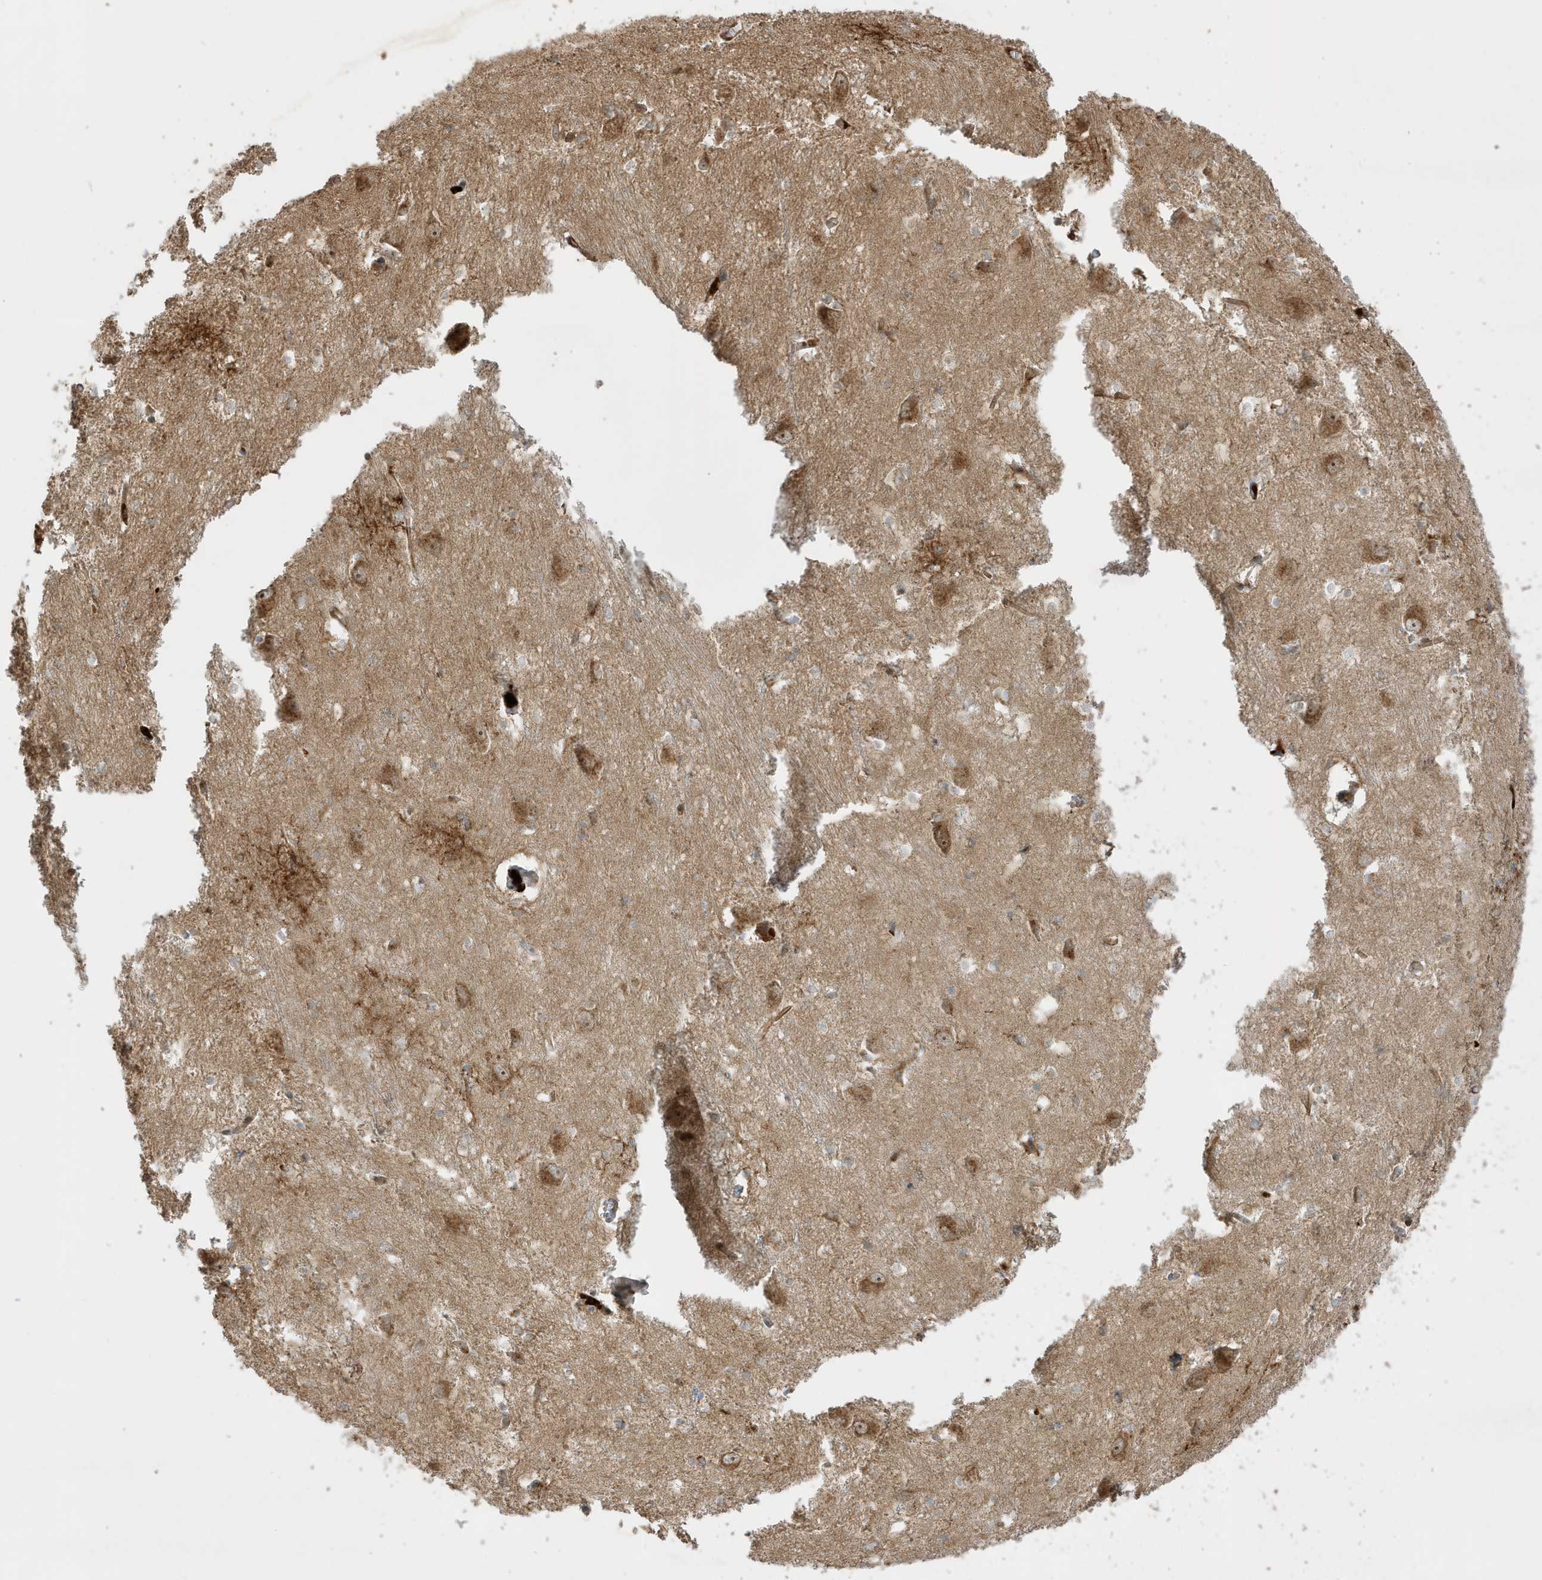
{"staining": {"intensity": "moderate", "quantity": "<25%", "location": "cytoplasmic/membranous"}, "tissue": "caudate", "cell_type": "Glial cells", "image_type": "normal", "snomed": [{"axis": "morphology", "description": "Normal tissue, NOS"}, {"axis": "topography", "description": "Lateral ventricle wall"}], "caption": "There is low levels of moderate cytoplasmic/membranous expression in glial cells of normal caudate, as demonstrated by immunohistochemical staining (brown color).", "gene": "IFT57", "patient": {"sex": "male", "age": 37}}